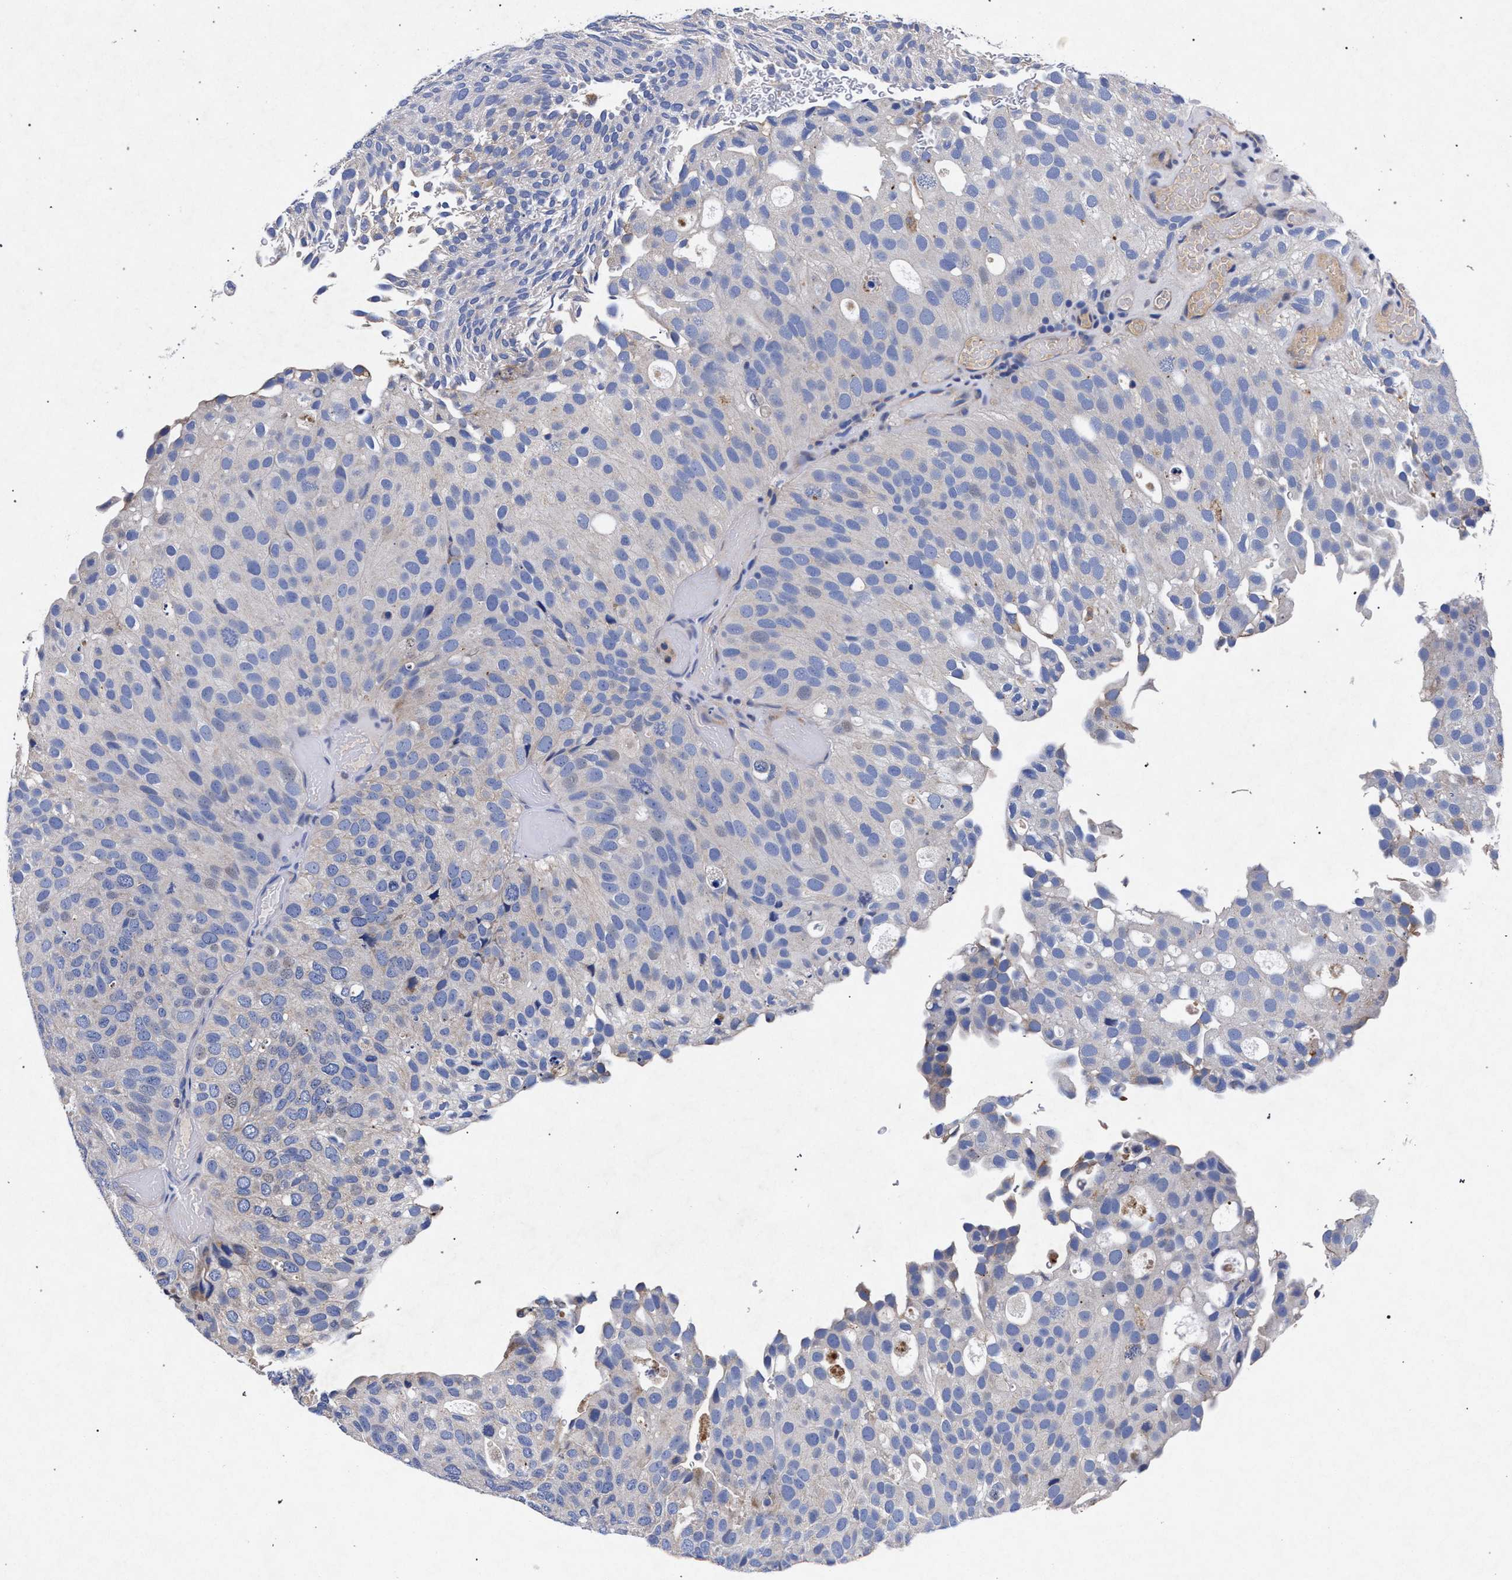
{"staining": {"intensity": "negative", "quantity": "none", "location": "none"}, "tissue": "urothelial cancer", "cell_type": "Tumor cells", "image_type": "cancer", "snomed": [{"axis": "morphology", "description": "Urothelial carcinoma, Low grade"}, {"axis": "topography", "description": "Urinary bladder"}], "caption": "Tumor cells show no significant protein positivity in urothelial carcinoma (low-grade).", "gene": "HSD17B14", "patient": {"sex": "male", "age": 78}}